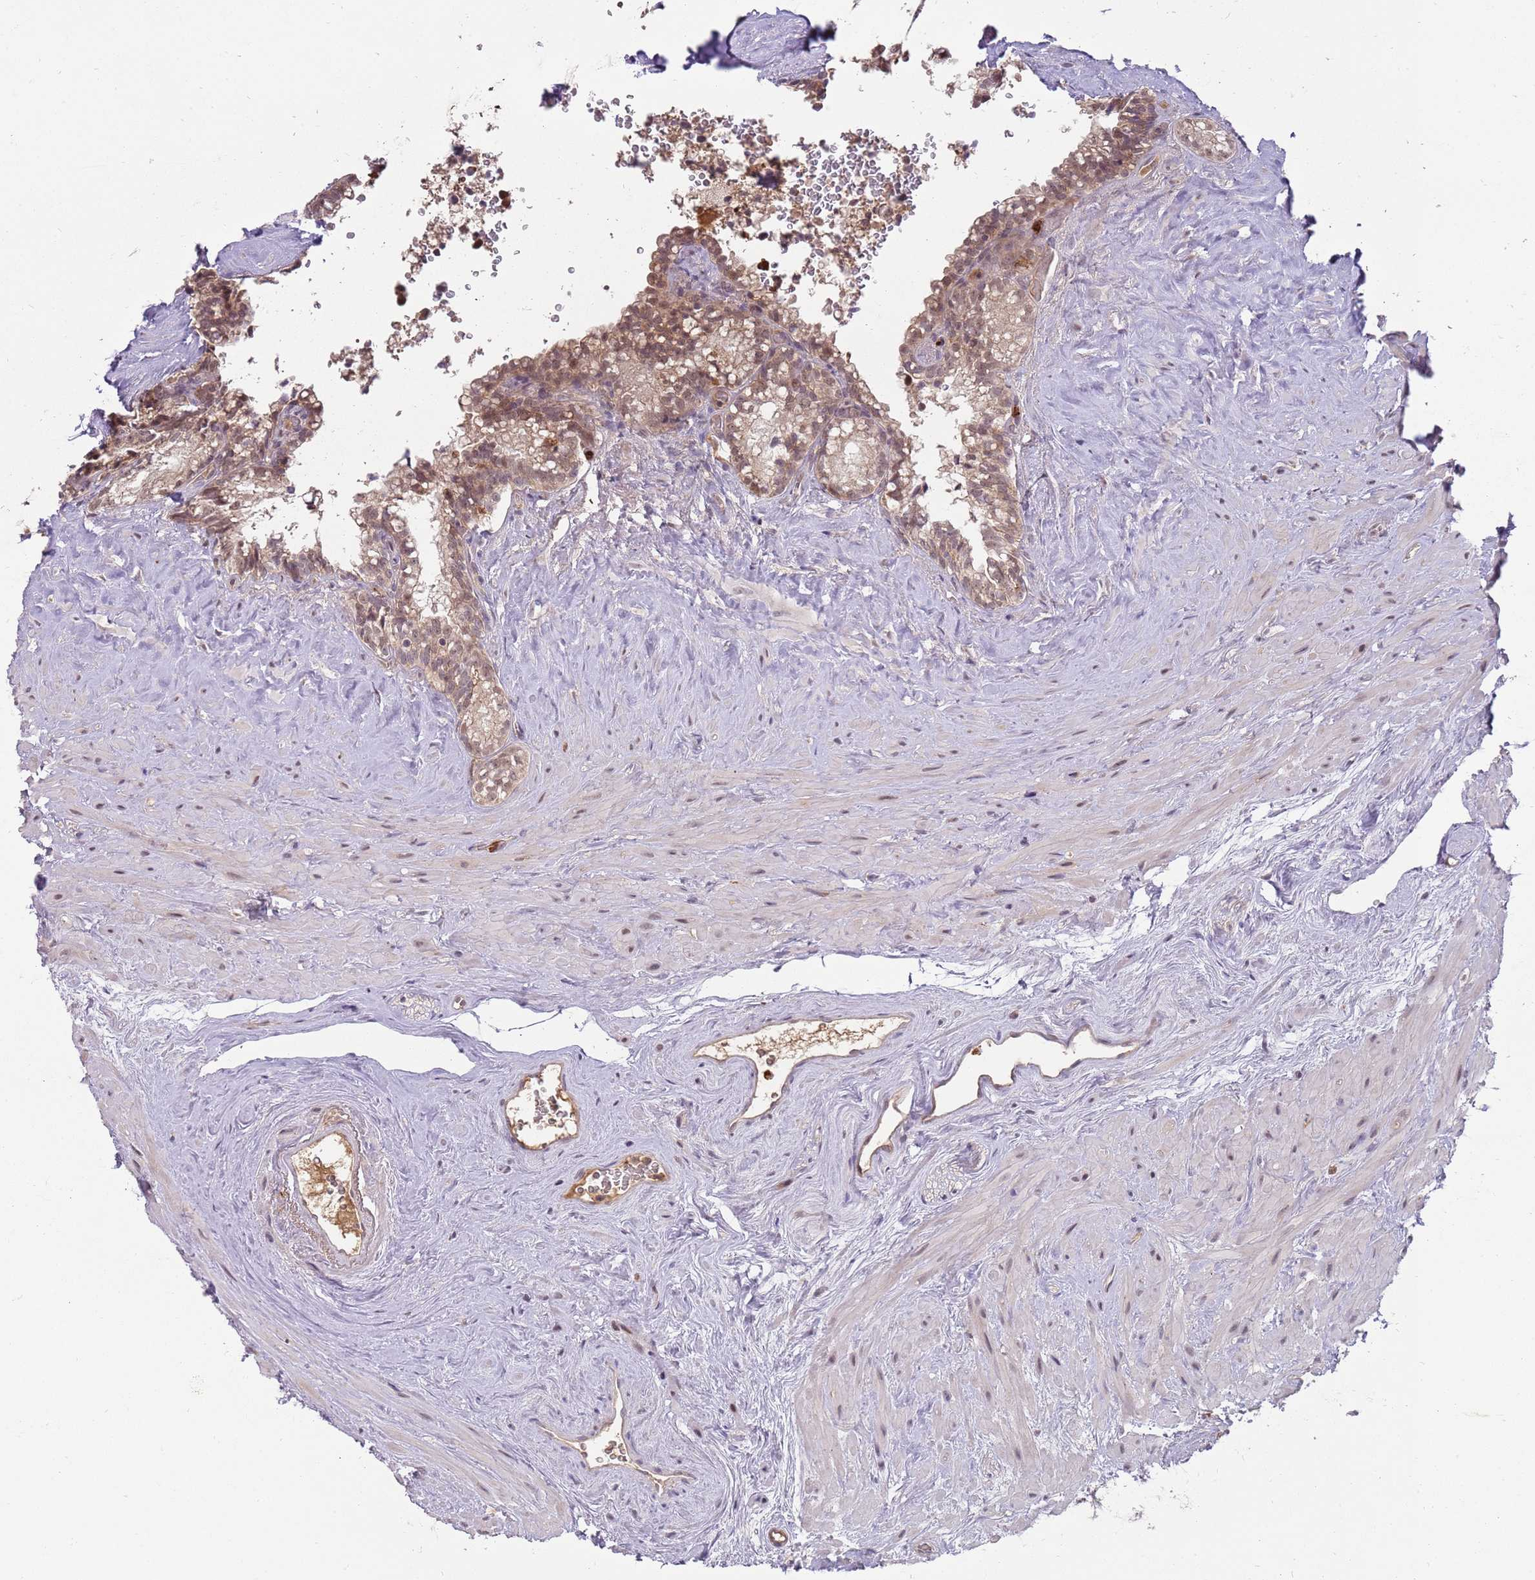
{"staining": {"intensity": "moderate", "quantity": "25%-75%", "location": "nuclear"}, "tissue": "seminal vesicle", "cell_type": "Glandular cells", "image_type": "normal", "snomed": [{"axis": "morphology", "description": "Normal tissue, NOS"}, {"axis": "topography", "description": "Prostate"}, {"axis": "topography", "description": "Seminal veicle"}], "caption": "Moderate nuclear positivity is identified in about 25%-75% of glandular cells in normal seminal vesicle. Nuclei are stained in blue.", "gene": "NBPF4", "patient": {"sex": "male", "age": 79}}